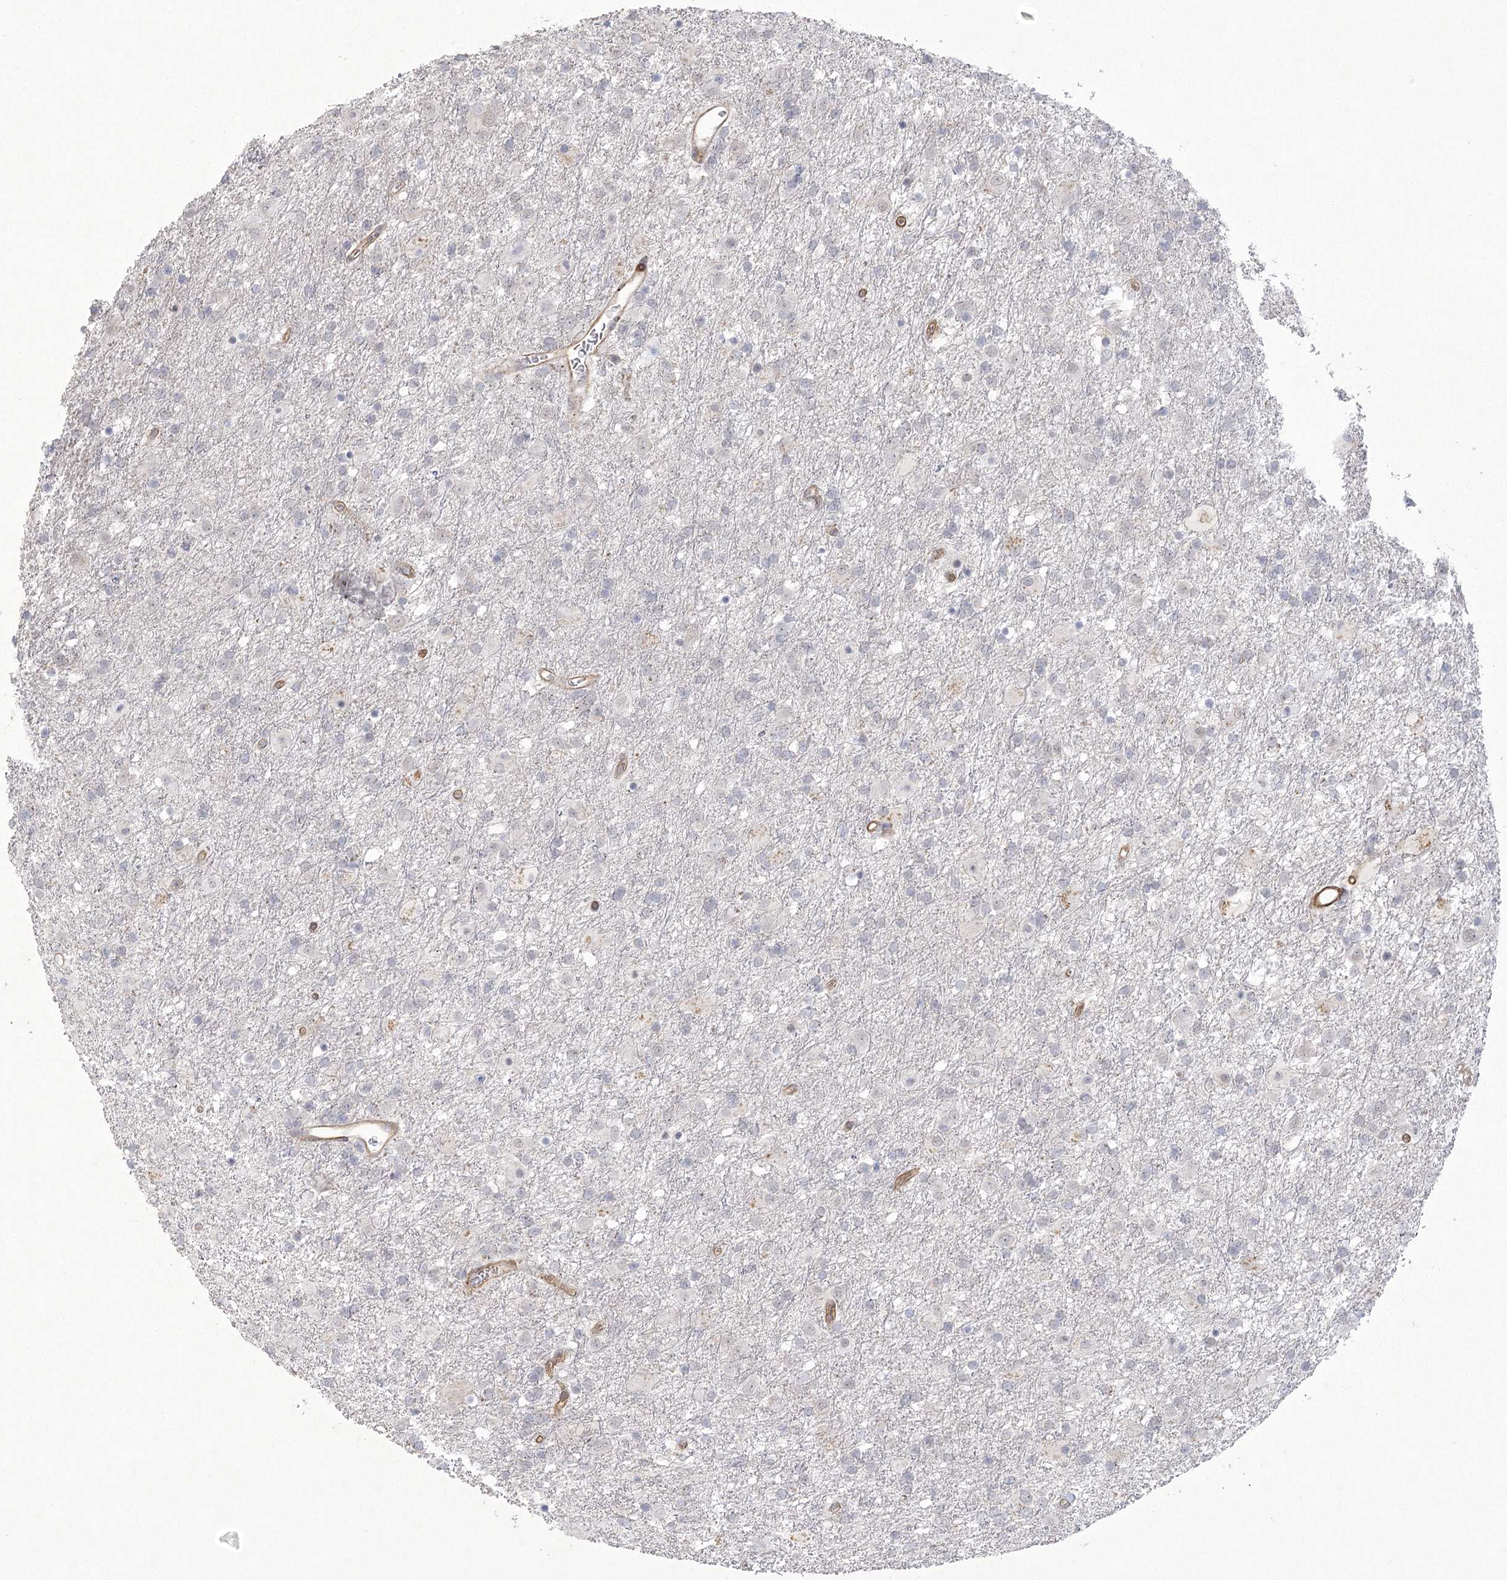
{"staining": {"intensity": "negative", "quantity": "none", "location": "none"}, "tissue": "glioma", "cell_type": "Tumor cells", "image_type": "cancer", "snomed": [{"axis": "morphology", "description": "Glioma, malignant, Low grade"}, {"axis": "topography", "description": "Brain"}], "caption": "The image shows no significant staining in tumor cells of glioma. Nuclei are stained in blue.", "gene": "AMTN", "patient": {"sex": "male", "age": 65}}